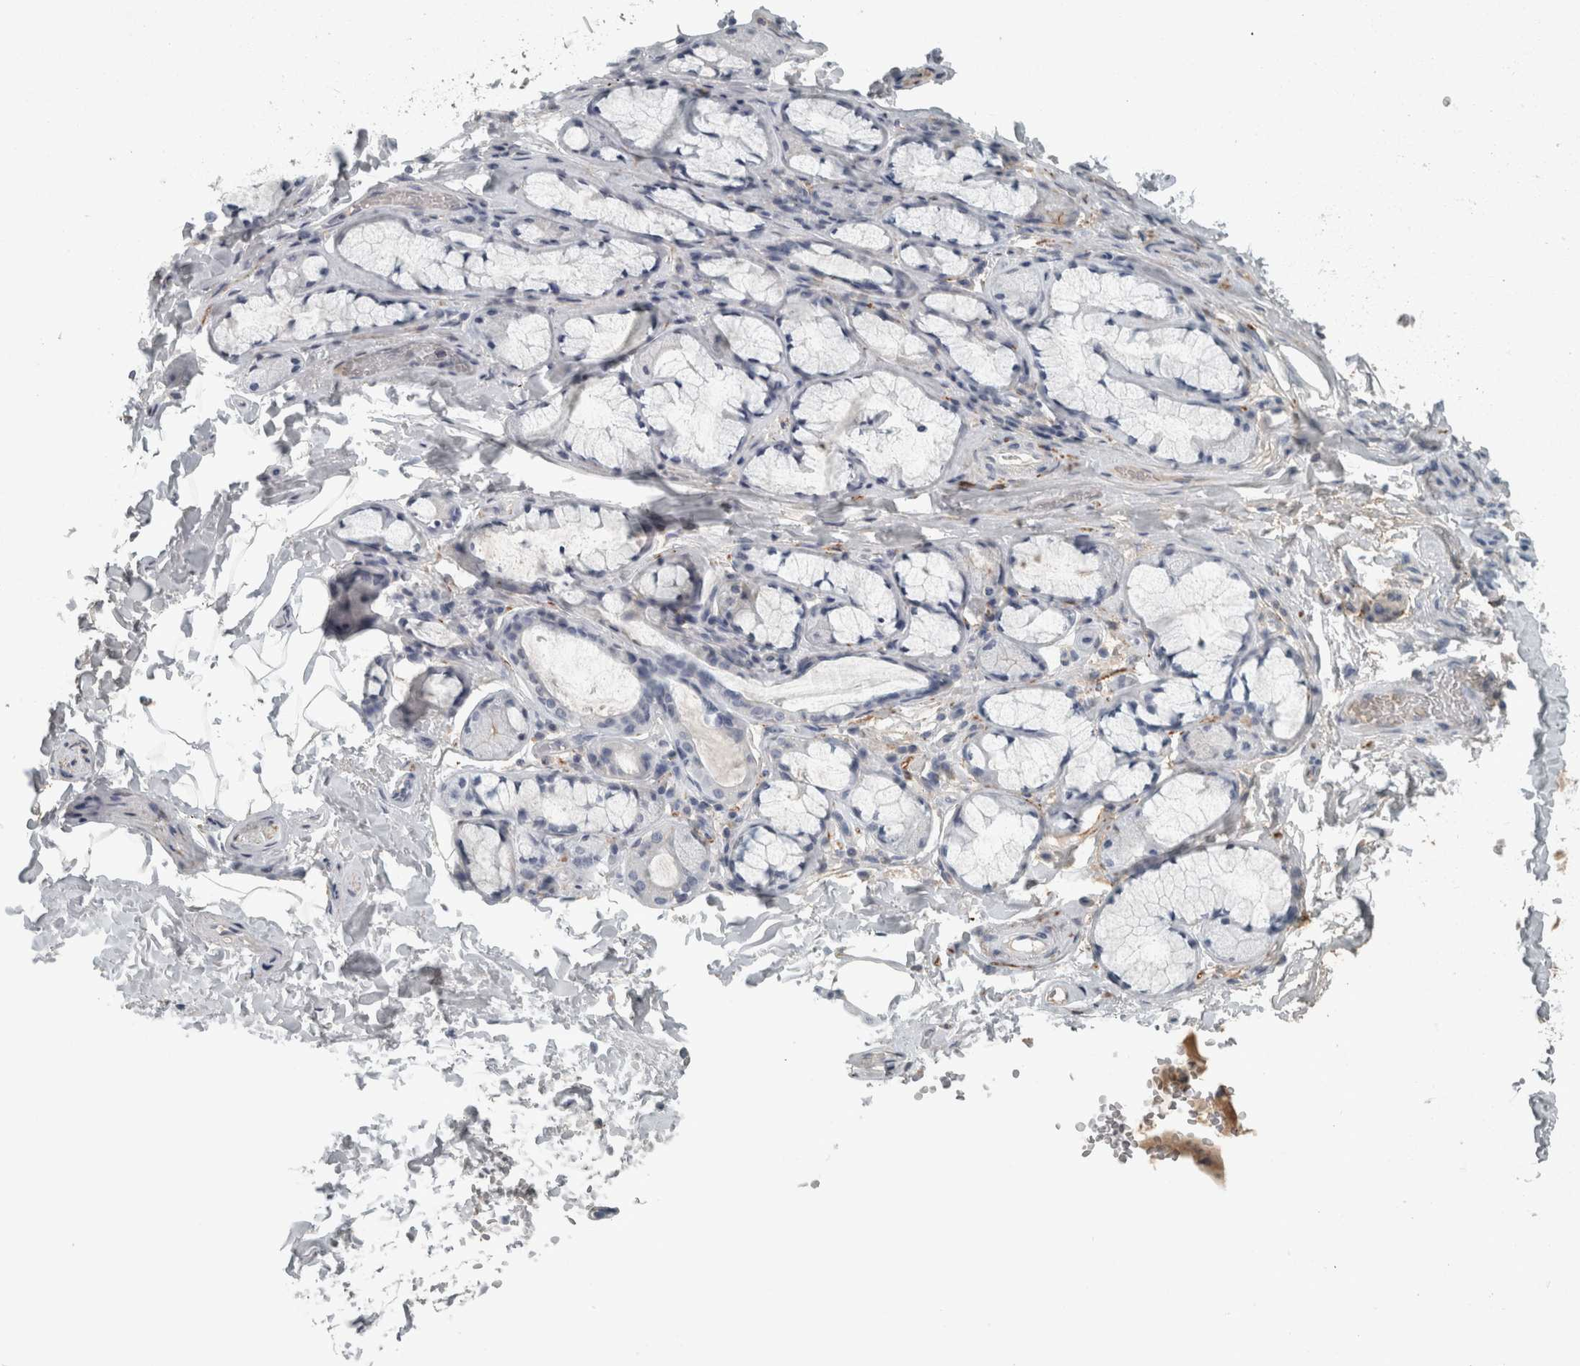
{"staining": {"intensity": "negative", "quantity": "none", "location": "none"}, "tissue": "adipose tissue", "cell_type": "Adipocytes", "image_type": "normal", "snomed": [{"axis": "morphology", "description": "Normal tissue, NOS"}, {"axis": "topography", "description": "Cartilage tissue"}, {"axis": "topography", "description": "Bronchus"}], "caption": "Adipocytes show no significant staining in benign adipose tissue. Nuclei are stained in blue.", "gene": "CHL1", "patient": {"sex": "female", "age": 73}}